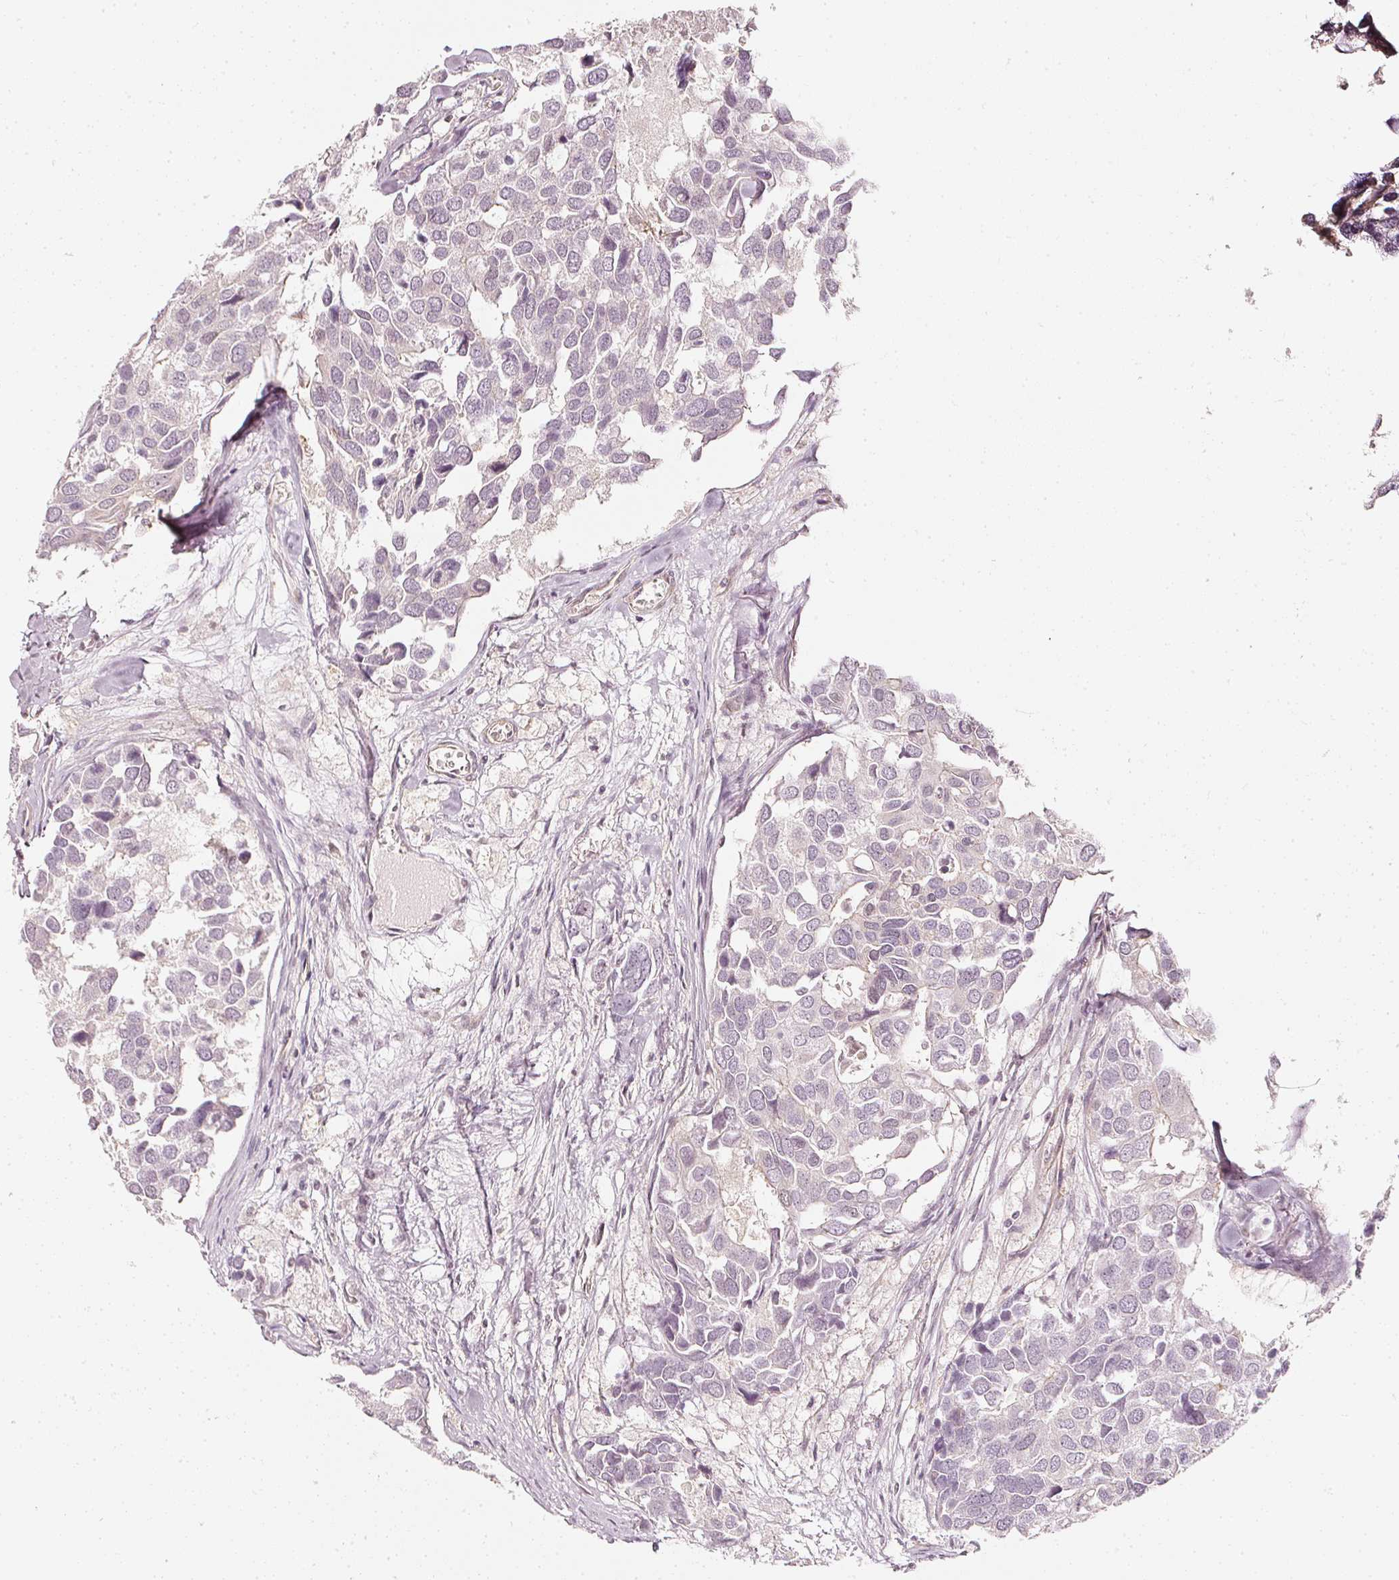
{"staining": {"intensity": "negative", "quantity": "none", "location": "none"}, "tissue": "breast cancer", "cell_type": "Tumor cells", "image_type": "cancer", "snomed": [{"axis": "morphology", "description": "Duct carcinoma"}, {"axis": "topography", "description": "Breast"}], "caption": "DAB immunohistochemical staining of breast cancer displays no significant expression in tumor cells. (DAB immunohistochemistry (IHC) with hematoxylin counter stain).", "gene": "DRD2", "patient": {"sex": "female", "age": 83}}